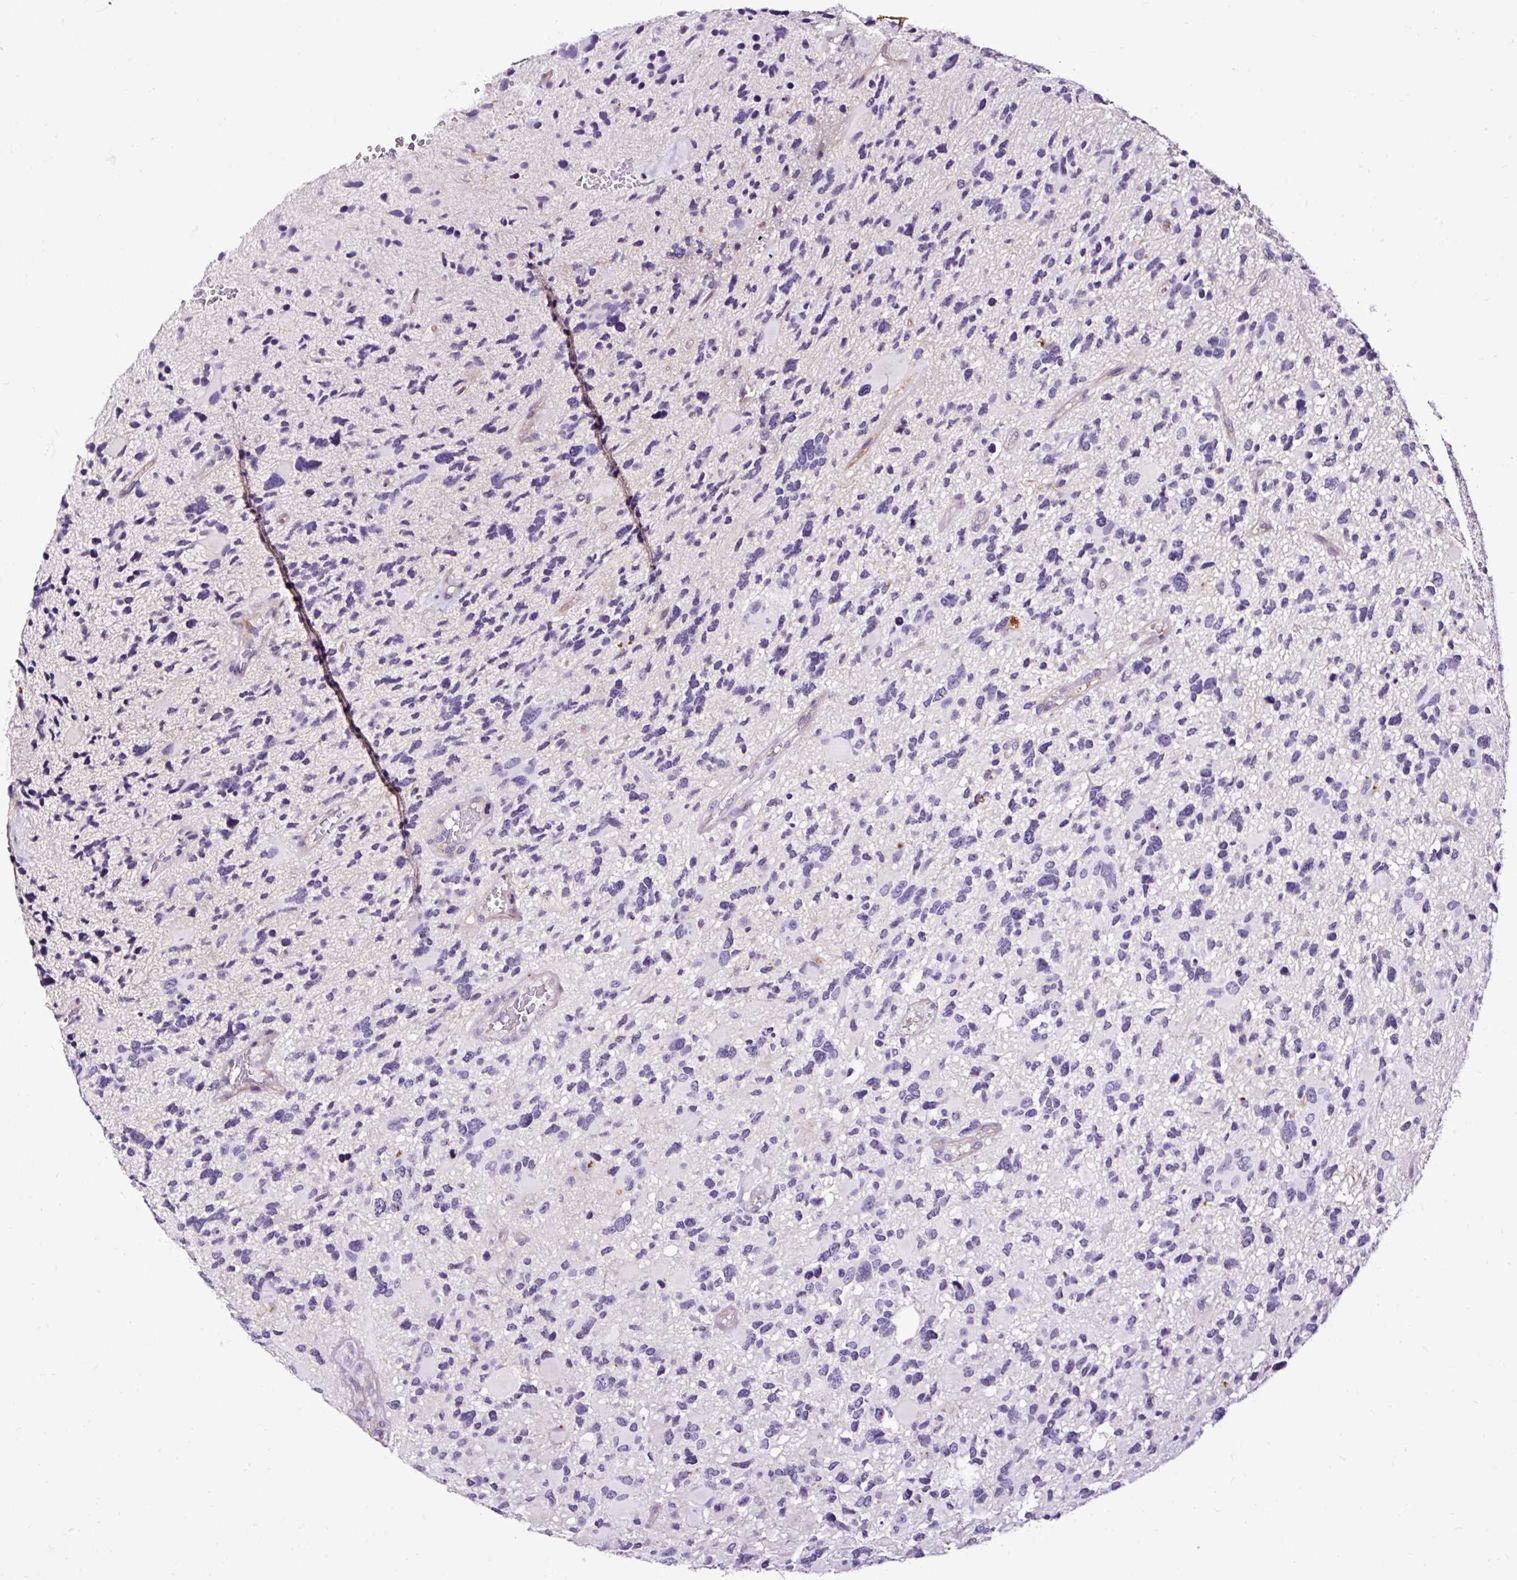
{"staining": {"intensity": "negative", "quantity": "none", "location": "none"}, "tissue": "glioma", "cell_type": "Tumor cells", "image_type": "cancer", "snomed": [{"axis": "morphology", "description": "Glioma, malignant, High grade"}, {"axis": "topography", "description": "Brain"}], "caption": "IHC photomicrograph of human glioma stained for a protein (brown), which reveals no expression in tumor cells. The staining is performed using DAB brown chromogen with nuclei counter-stained in using hematoxylin.", "gene": "SLC7A8", "patient": {"sex": "female", "age": 11}}